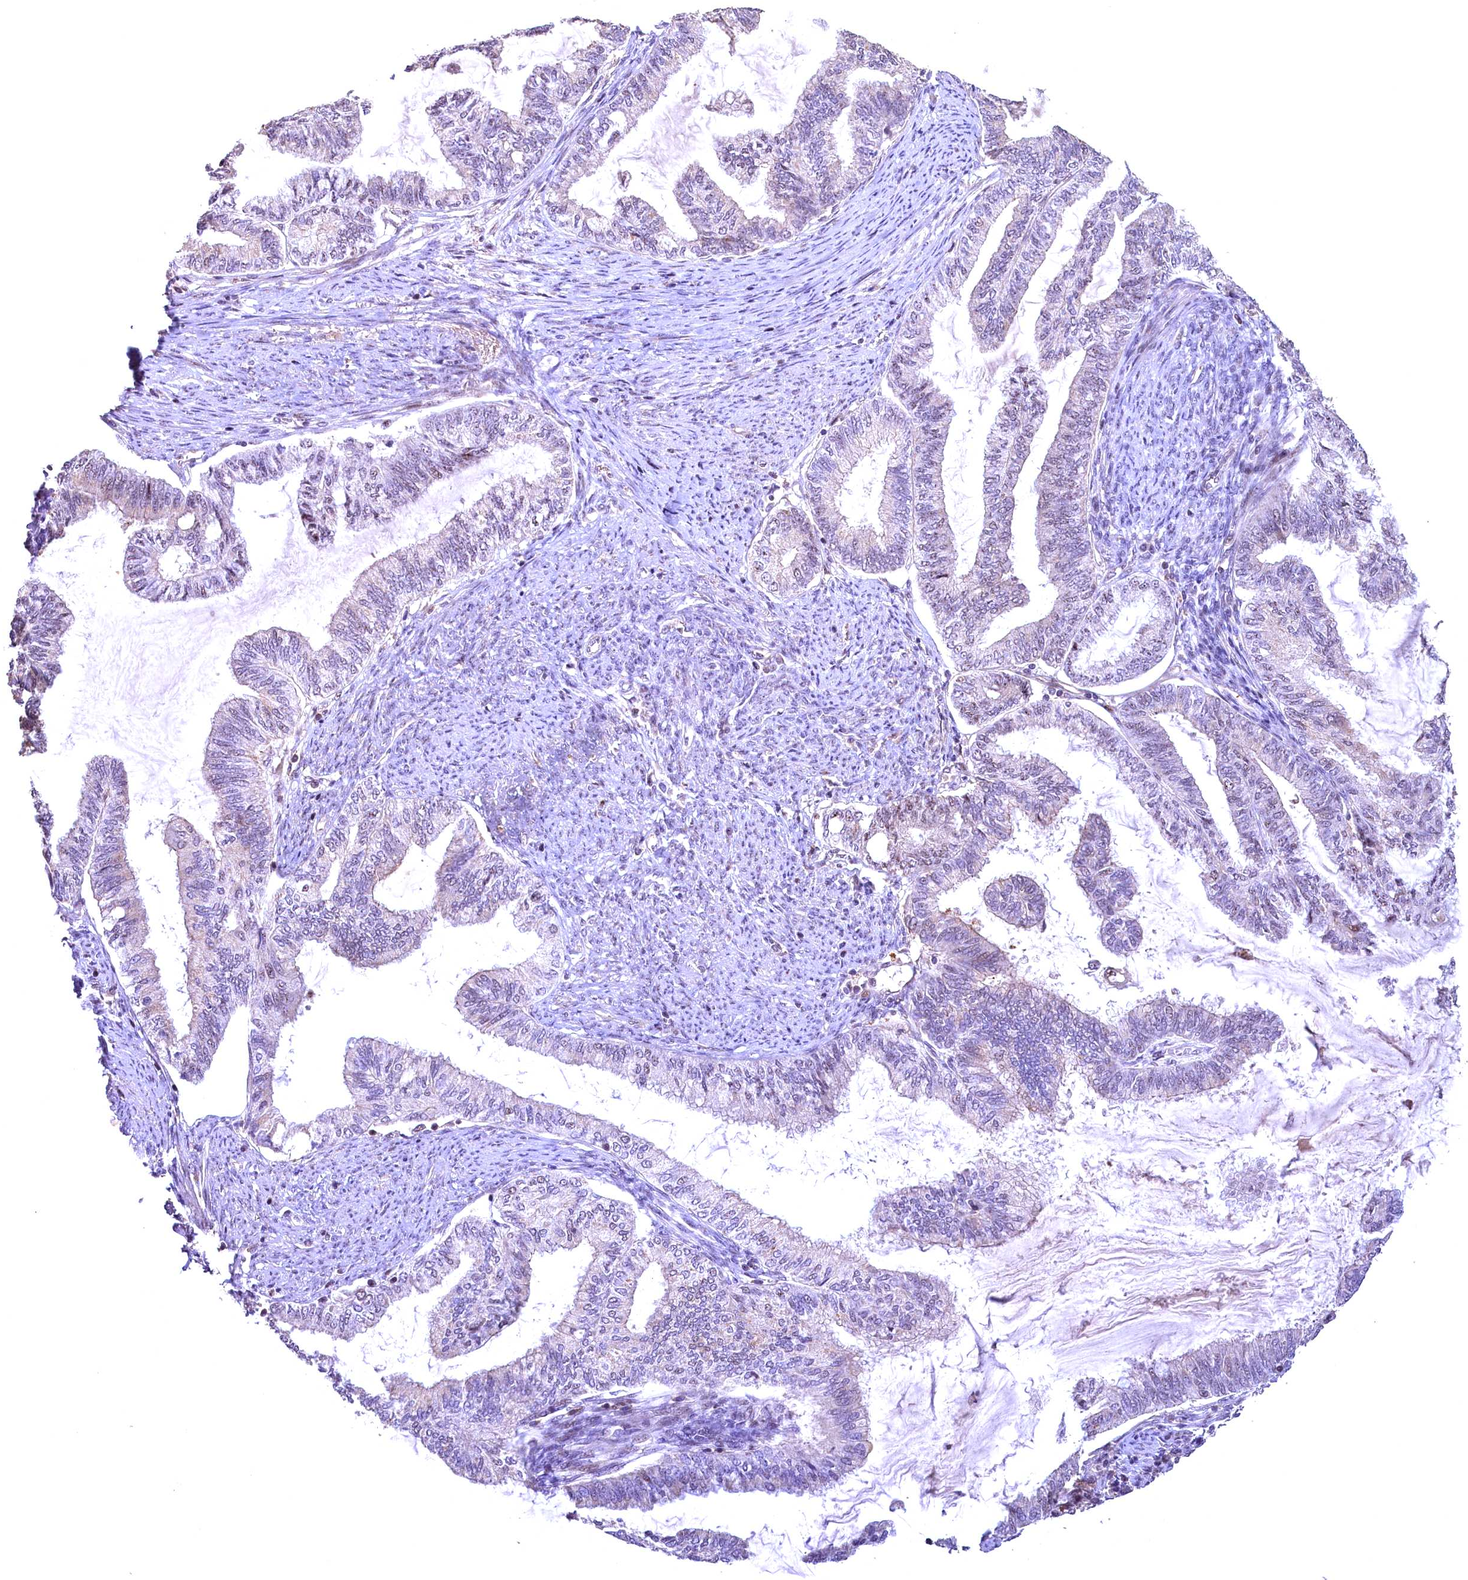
{"staining": {"intensity": "moderate", "quantity": "<25%", "location": "nuclear"}, "tissue": "endometrial cancer", "cell_type": "Tumor cells", "image_type": "cancer", "snomed": [{"axis": "morphology", "description": "Adenocarcinoma, NOS"}, {"axis": "topography", "description": "Endometrium"}], "caption": "This image reveals endometrial cancer (adenocarcinoma) stained with immunohistochemistry to label a protein in brown. The nuclear of tumor cells show moderate positivity for the protein. Nuclei are counter-stained blue.", "gene": "FUZ", "patient": {"sex": "female", "age": 86}}